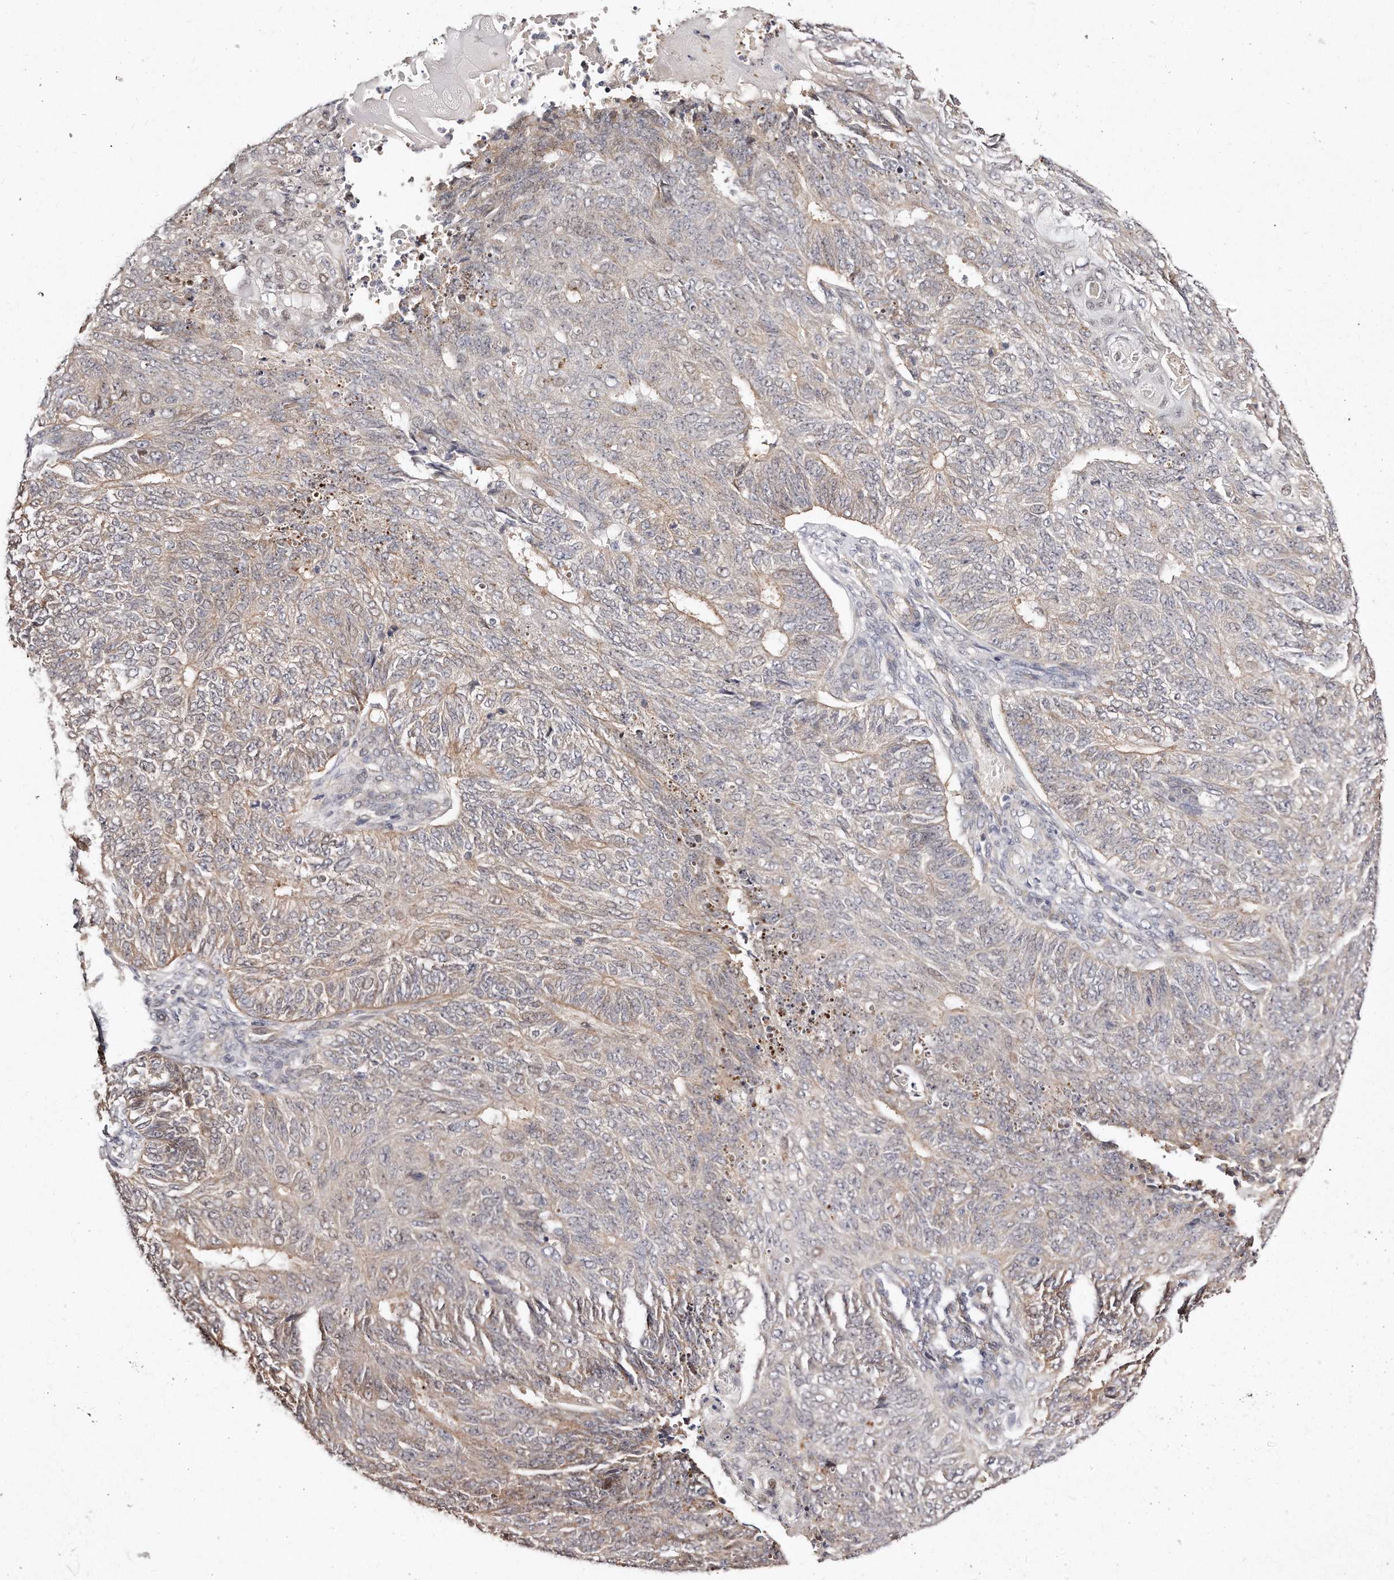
{"staining": {"intensity": "weak", "quantity": "25%-75%", "location": "cytoplasmic/membranous"}, "tissue": "endometrial cancer", "cell_type": "Tumor cells", "image_type": "cancer", "snomed": [{"axis": "morphology", "description": "Adenocarcinoma, NOS"}, {"axis": "topography", "description": "Endometrium"}], "caption": "Immunohistochemistry (DAB) staining of adenocarcinoma (endometrial) demonstrates weak cytoplasmic/membranous protein expression in about 25%-75% of tumor cells. (Stains: DAB (3,3'-diaminobenzidine) in brown, nuclei in blue, Microscopy: brightfield microscopy at high magnification).", "gene": "CASZ1", "patient": {"sex": "female", "age": 32}}